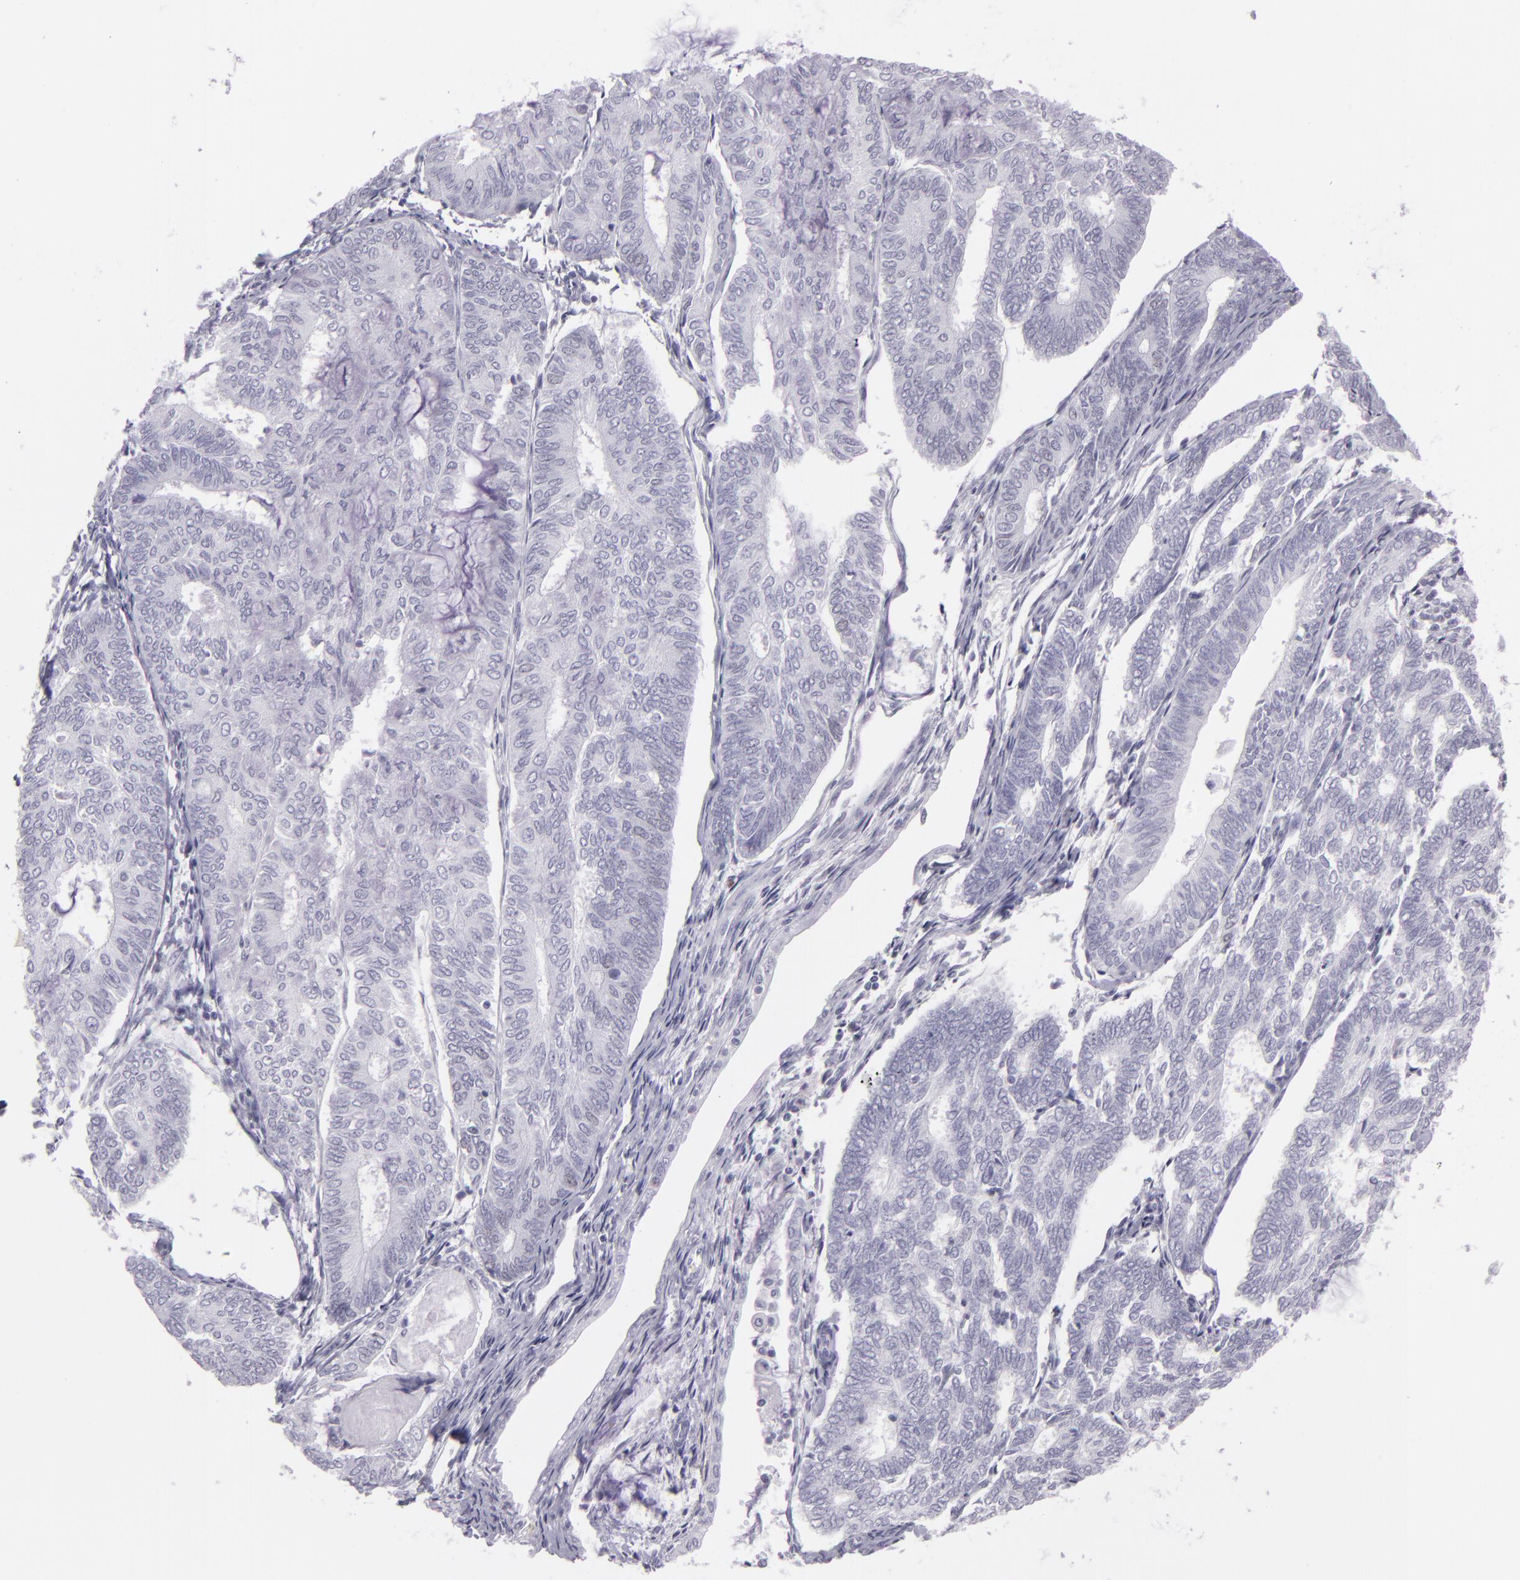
{"staining": {"intensity": "negative", "quantity": "none", "location": "none"}, "tissue": "endometrial cancer", "cell_type": "Tumor cells", "image_type": "cancer", "snomed": [{"axis": "morphology", "description": "Adenocarcinoma, NOS"}, {"axis": "topography", "description": "Endometrium"}], "caption": "An immunohistochemistry image of endometrial cancer is shown. There is no staining in tumor cells of endometrial cancer.", "gene": "MCM3", "patient": {"sex": "female", "age": 59}}